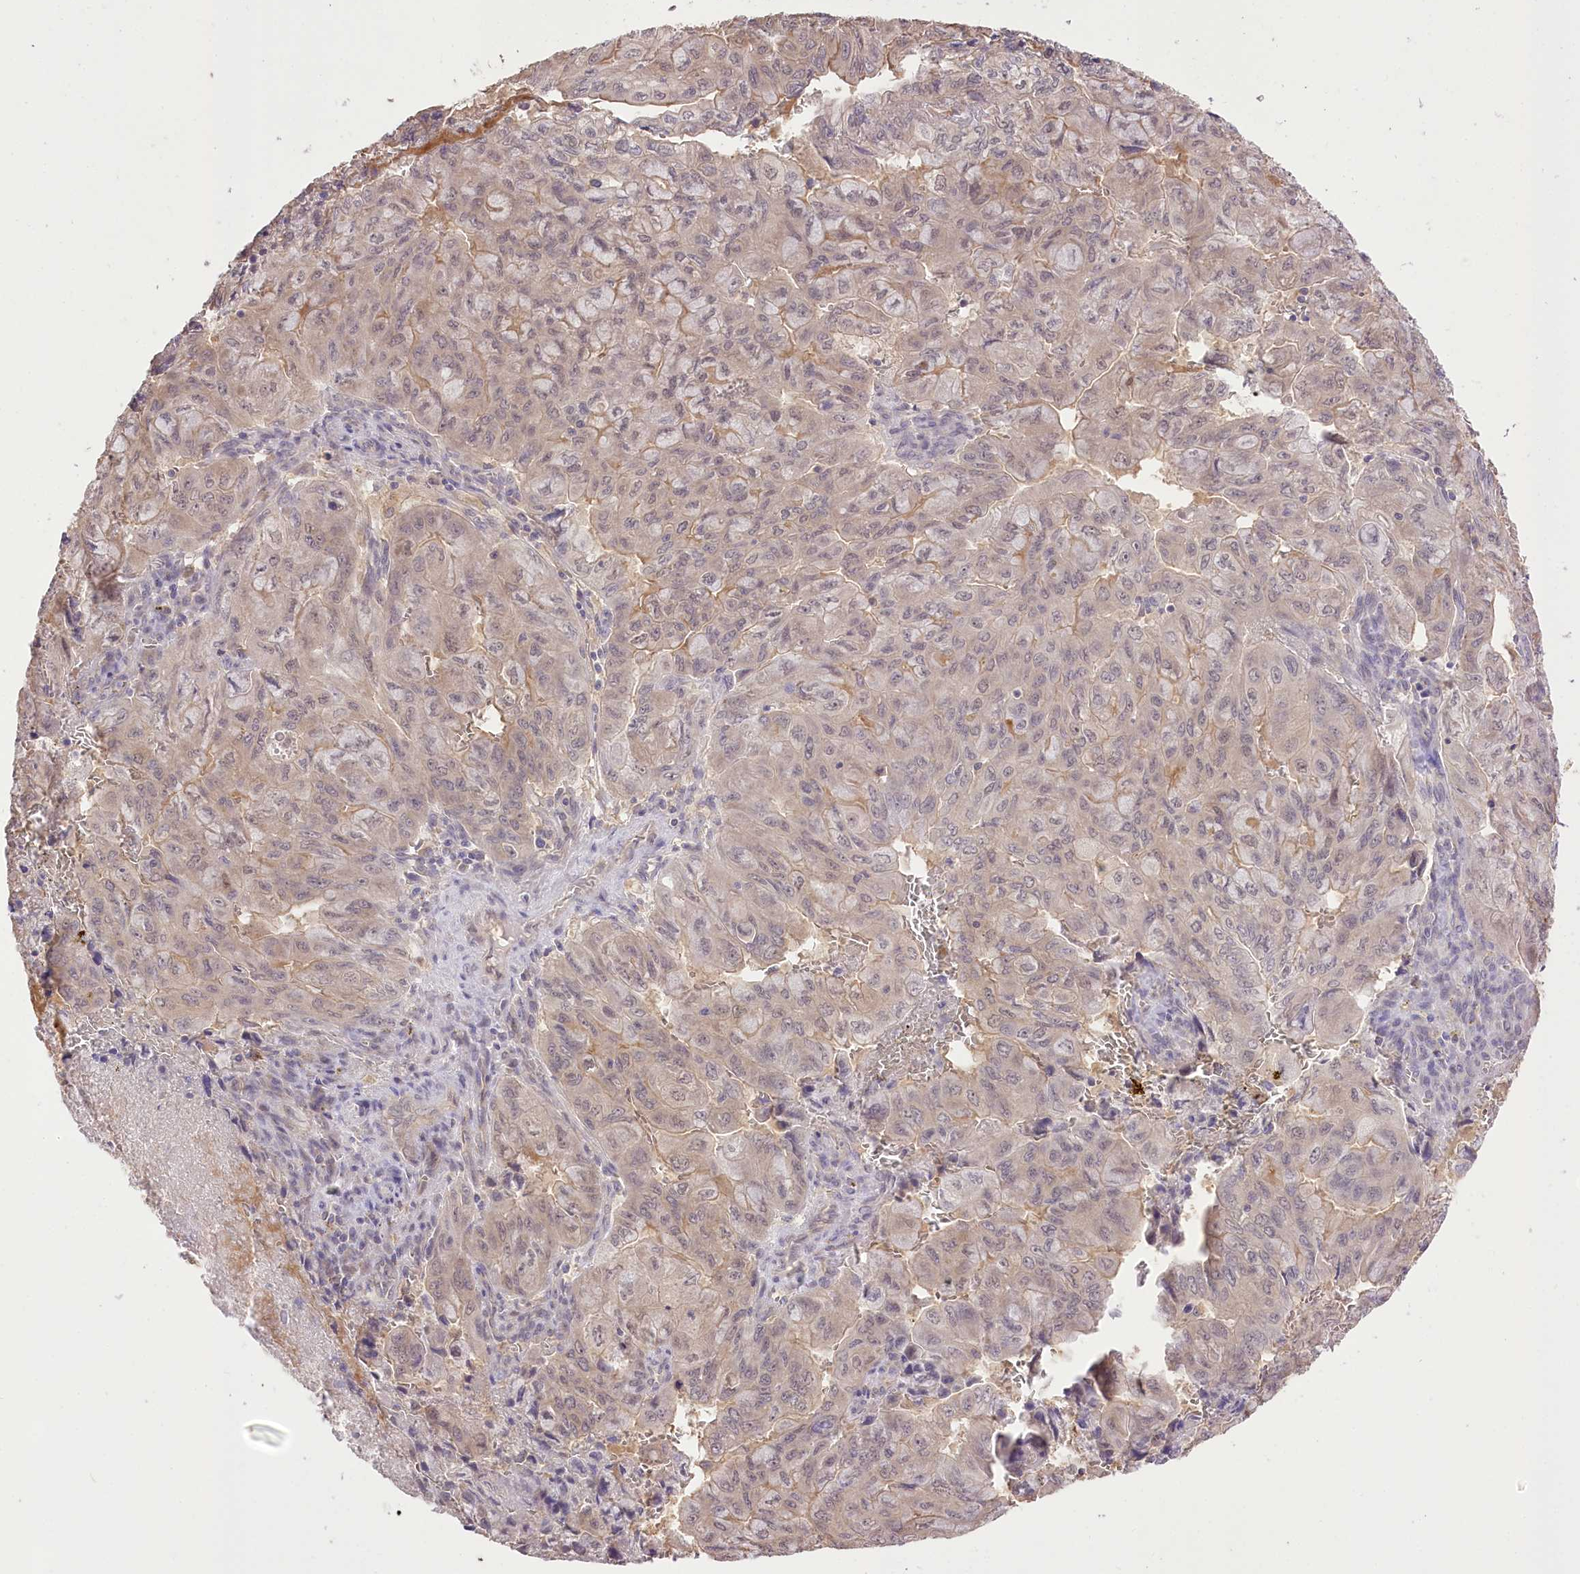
{"staining": {"intensity": "weak", "quantity": "<25%", "location": "cytoplasmic/membranous"}, "tissue": "pancreatic cancer", "cell_type": "Tumor cells", "image_type": "cancer", "snomed": [{"axis": "morphology", "description": "Adenocarcinoma, NOS"}, {"axis": "topography", "description": "Pancreas"}], "caption": "Protein analysis of adenocarcinoma (pancreatic) reveals no significant staining in tumor cells. (Stains: DAB immunohistochemistry with hematoxylin counter stain, Microscopy: brightfield microscopy at high magnification).", "gene": "R3HDM2", "patient": {"sex": "male", "age": 51}}